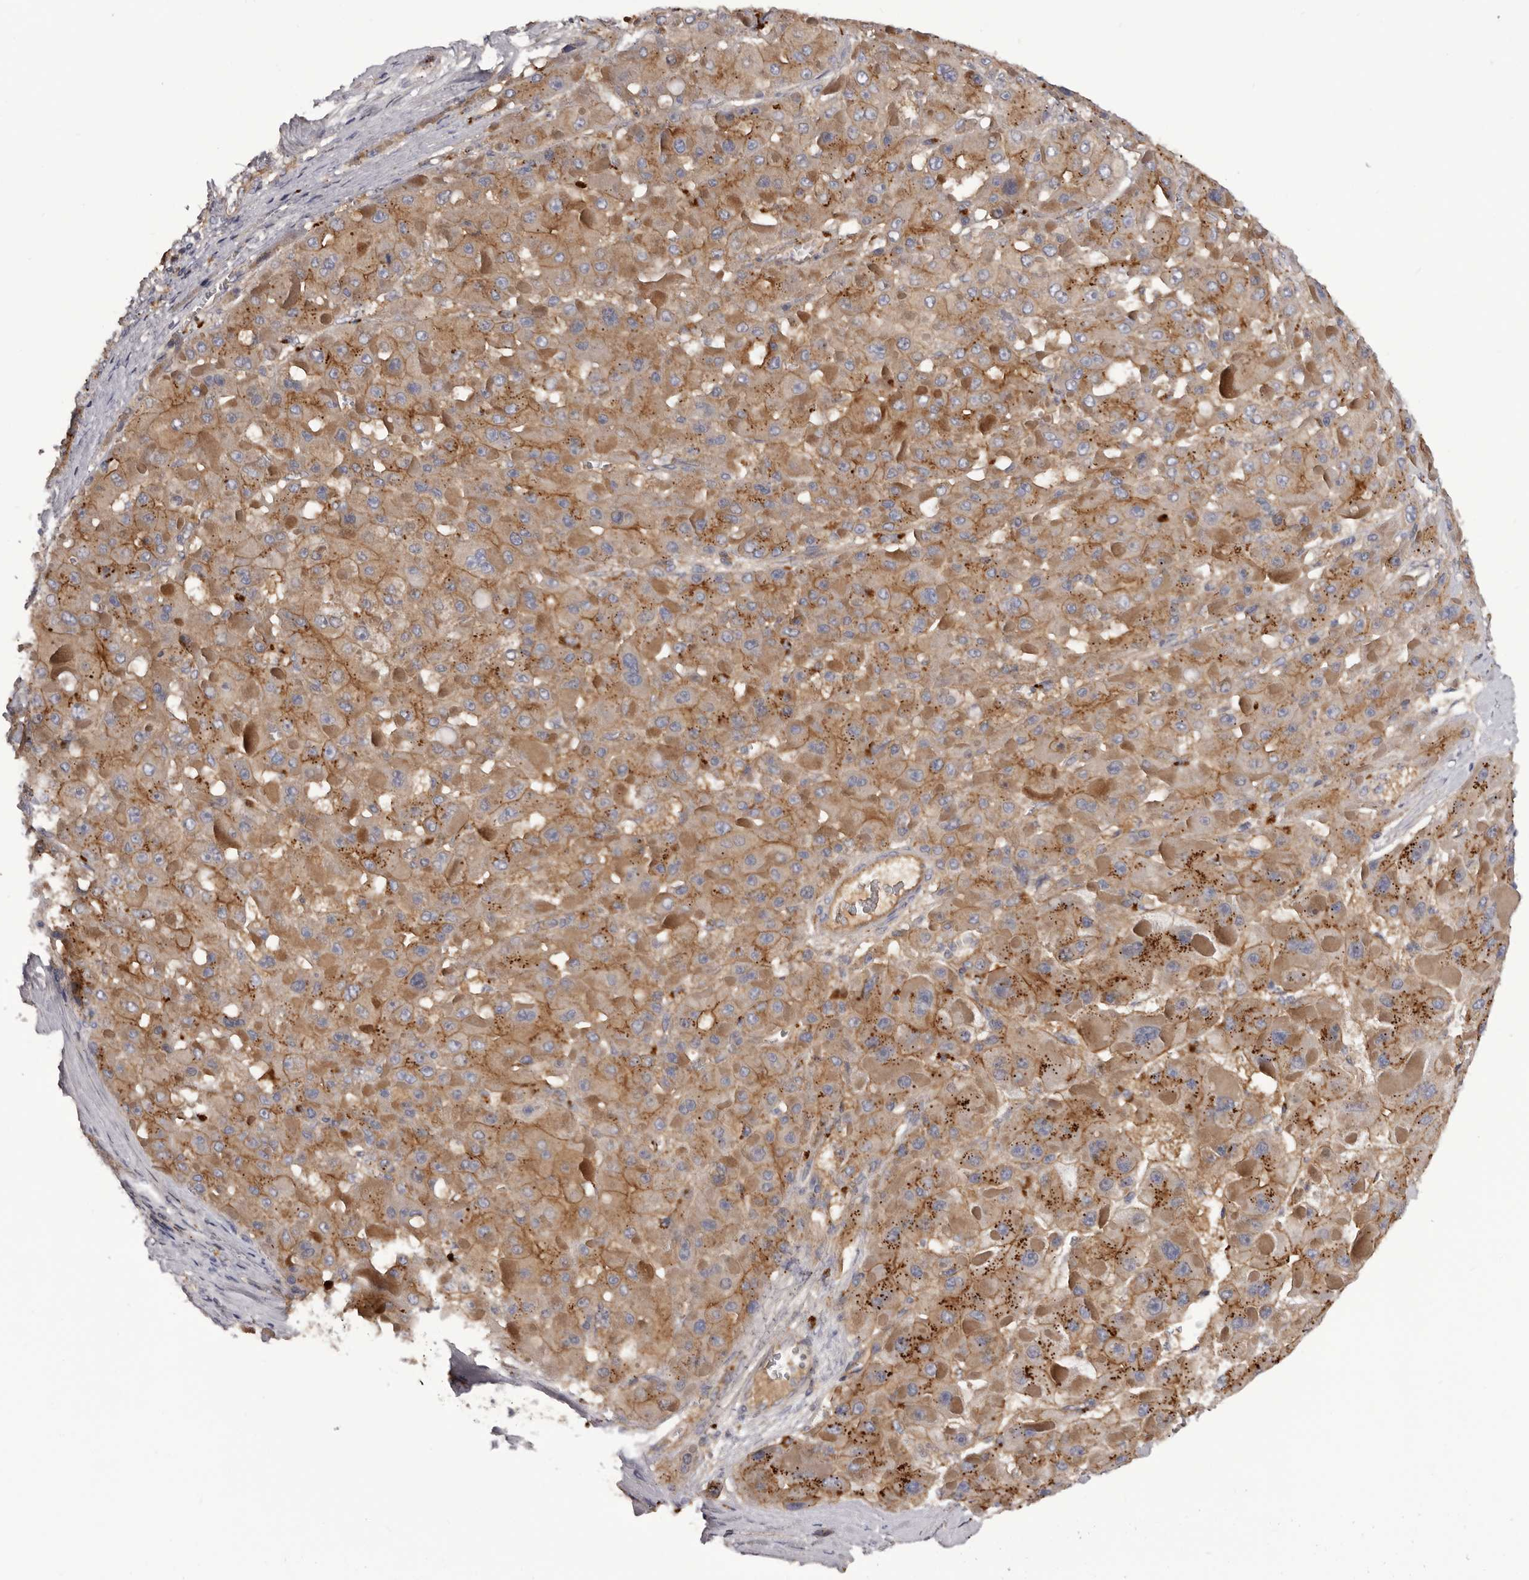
{"staining": {"intensity": "moderate", "quantity": ">75%", "location": "cytoplasmic/membranous"}, "tissue": "liver cancer", "cell_type": "Tumor cells", "image_type": "cancer", "snomed": [{"axis": "morphology", "description": "Carcinoma, Hepatocellular, NOS"}, {"axis": "topography", "description": "Liver"}], "caption": "This is a histology image of immunohistochemistry staining of liver cancer, which shows moderate expression in the cytoplasmic/membranous of tumor cells.", "gene": "INKA2", "patient": {"sex": "female", "age": 73}}